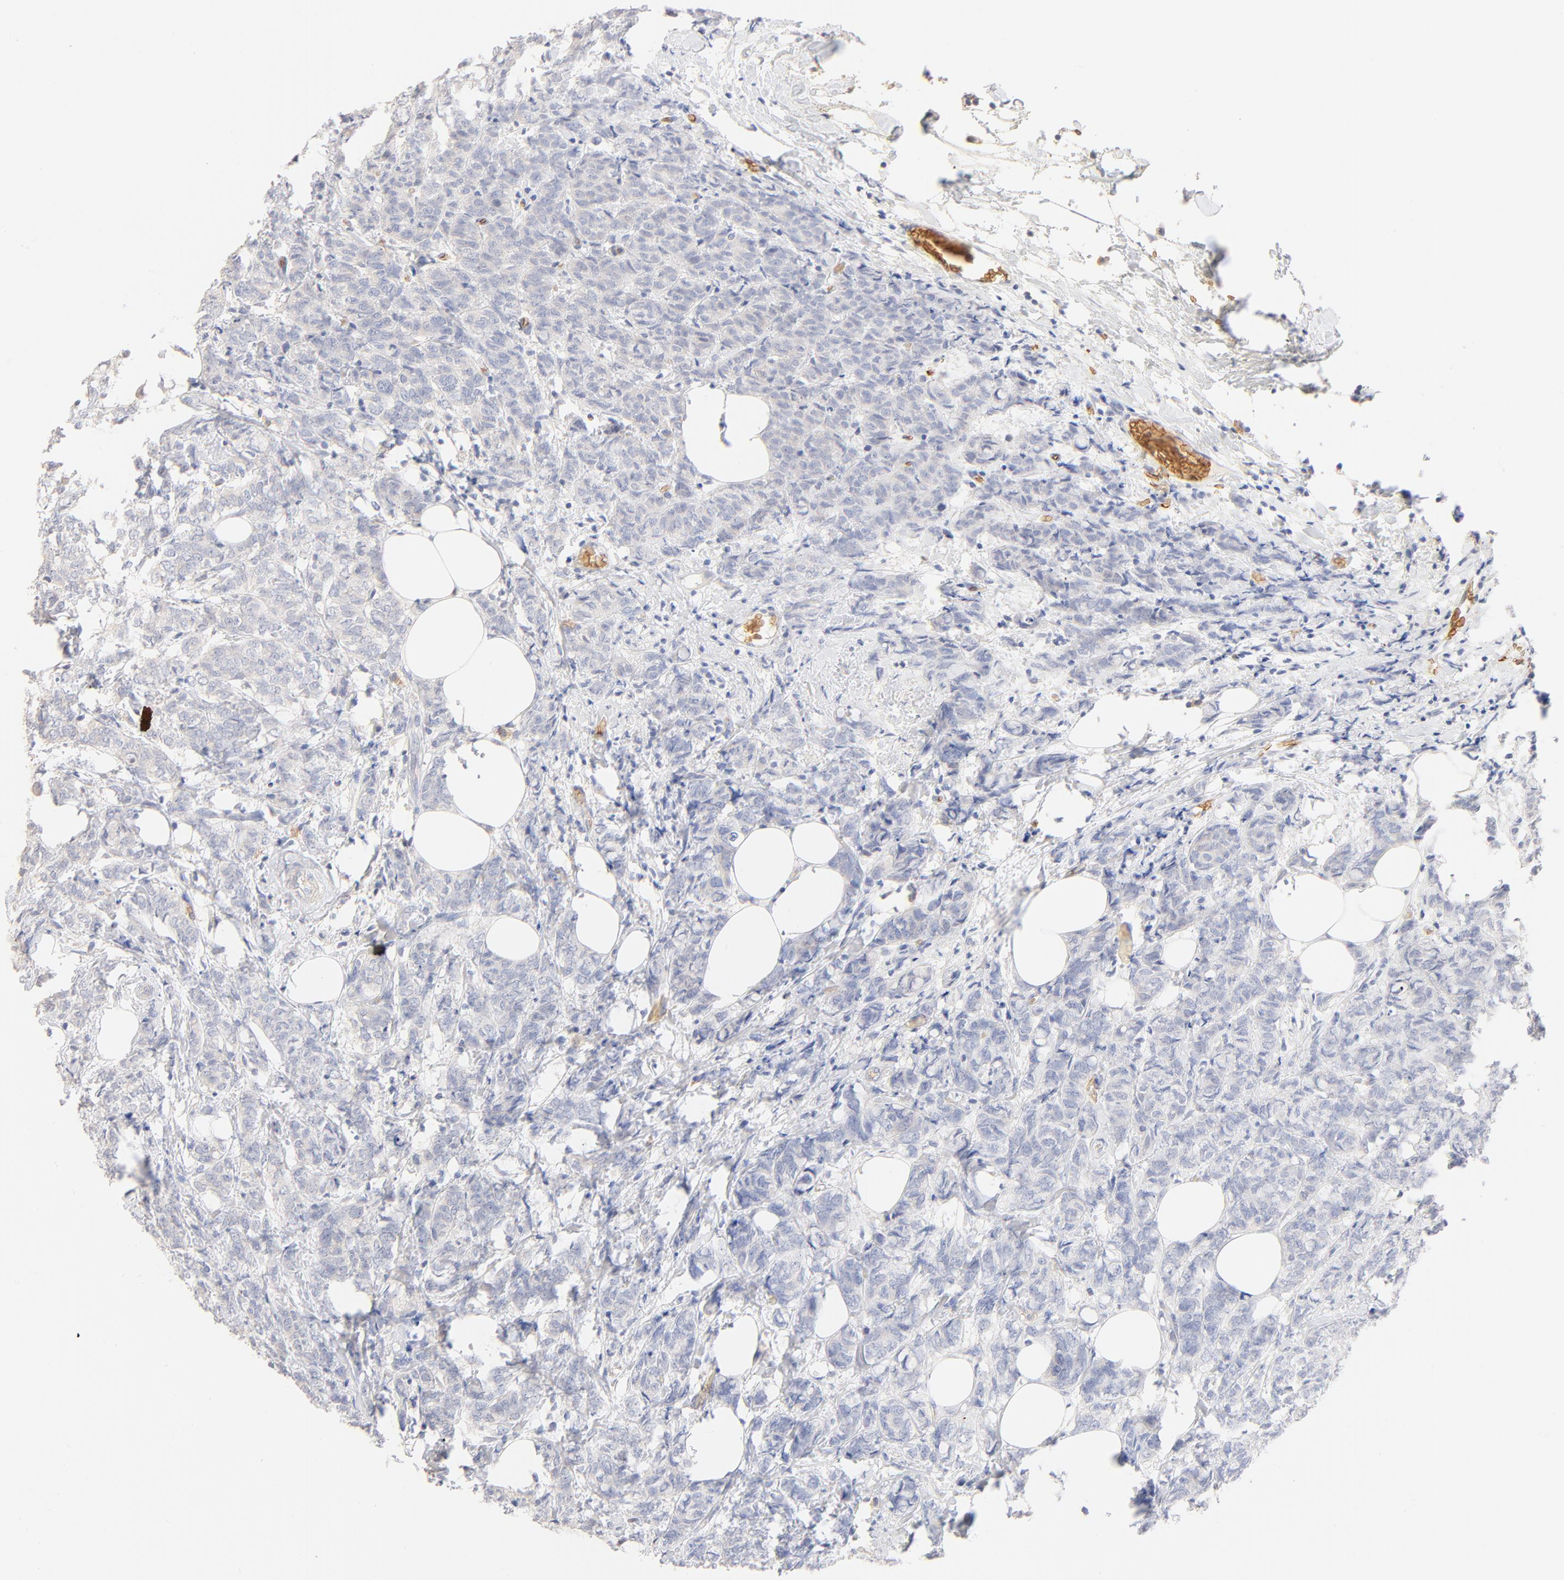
{"staining": {"intensity": "negative", "quantity": "none", "location": "none"}, "tissue": "breast cancer", "cell_type": "Tumor cells", "image_type": "cancer", "snomed": [{"axis": "morphology", "description": "Lobular carcinoma"}, {"axis": "topography", "description": "Breast"}], "caption": "Tumor cells show no significant expression in breast cancer (lobular carcinoma). (Brightfield microscopy of DAB IHC at high magnification).", "gene": "SPTB", "patient": {"sex": "female", "age": 60}}